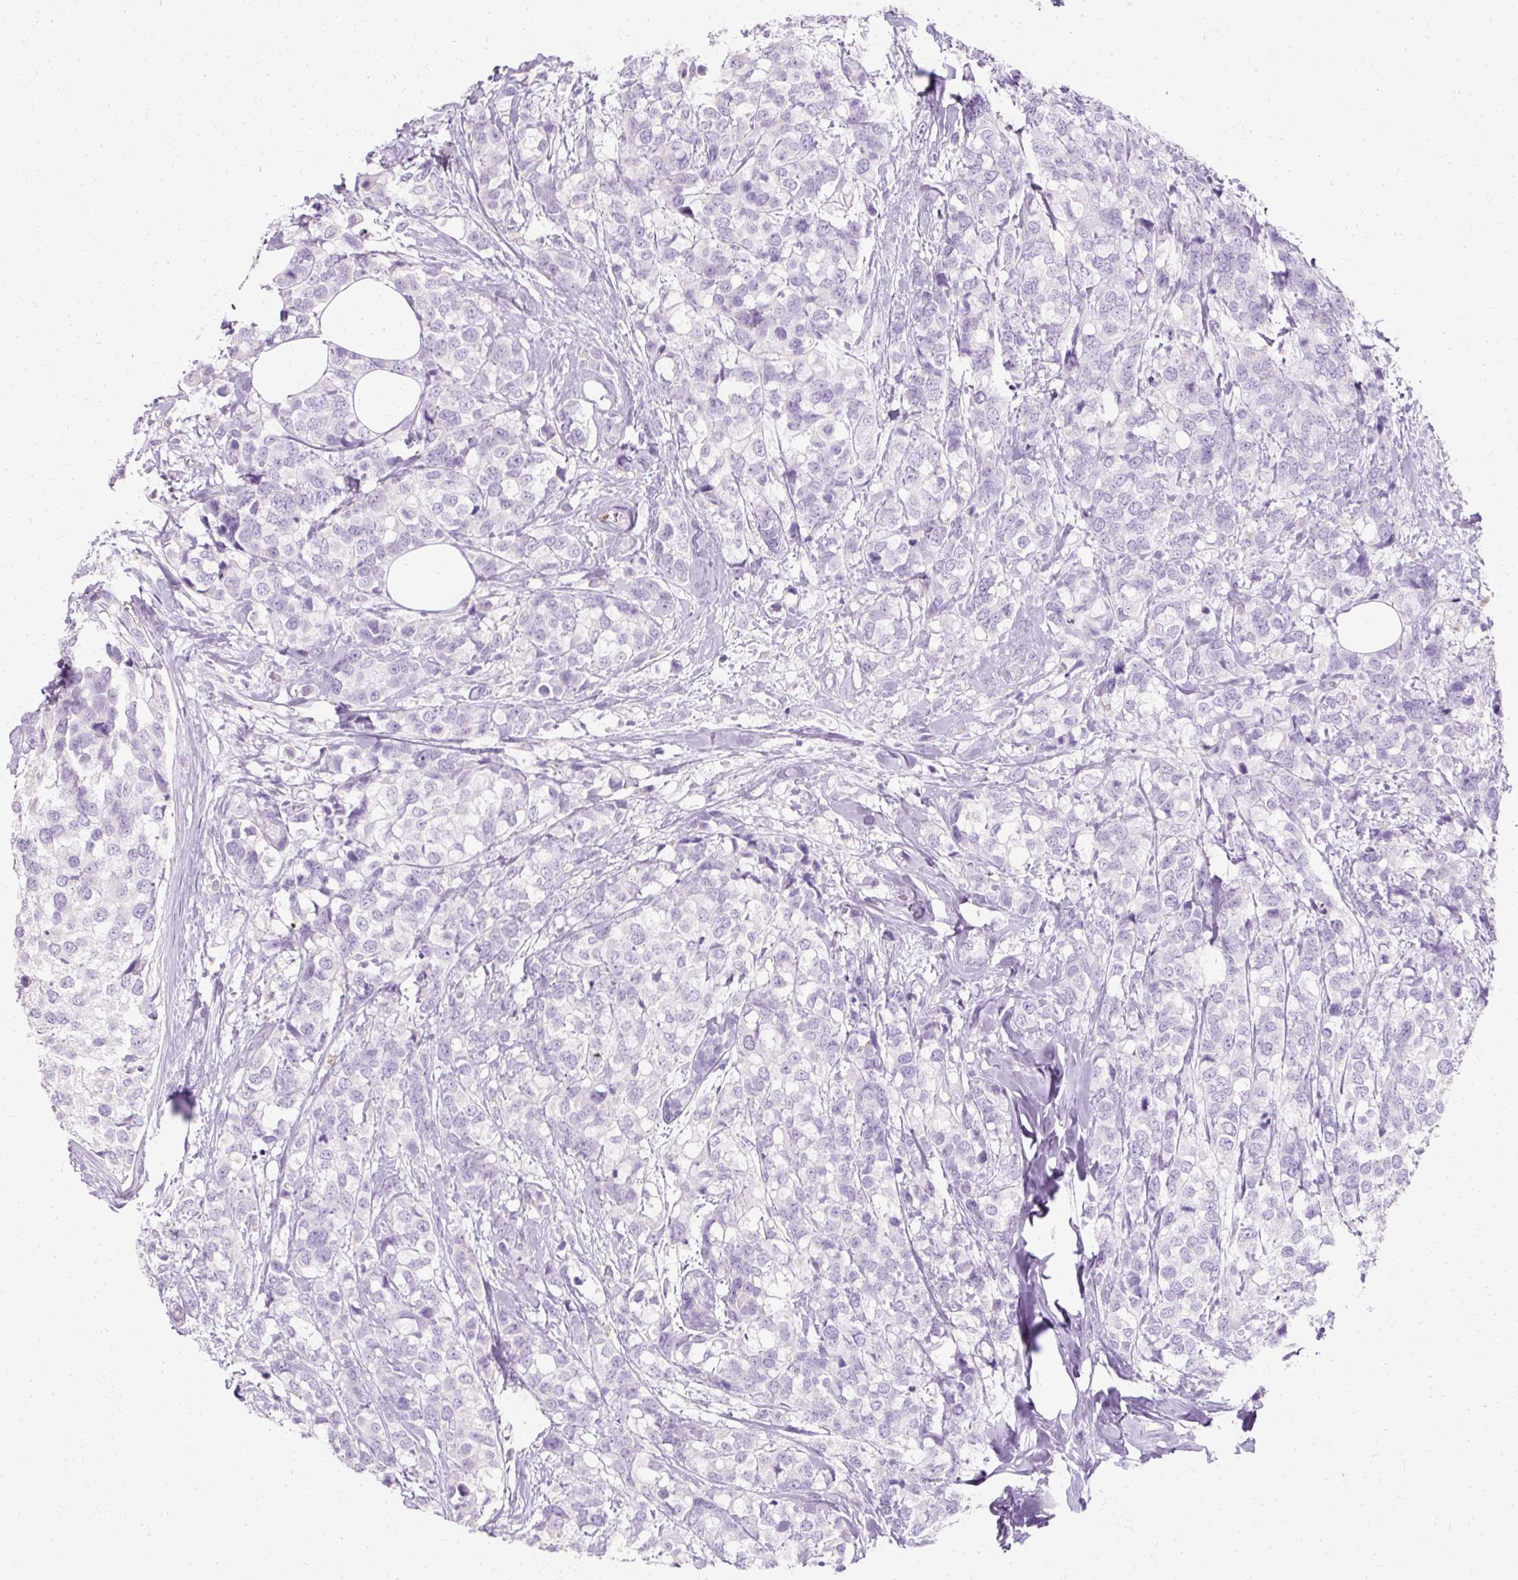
{"staining": {"intensity": "negative", "quantity": "none", "location": "none"}, "tissue": "breast cancer", "cell_type": "Tumor cells", "image_type": "cancer", "snomed": [{"axis": "morphology", "description": "Lobular carcinoma"}, {"axis": "topography", "description": "Breast"}], "caption": "Protein analysis of breast cancer shows no significant staining in tumor cells.", "gene": "DEFA1", "patient": {"sex": "female", "age": 59}}